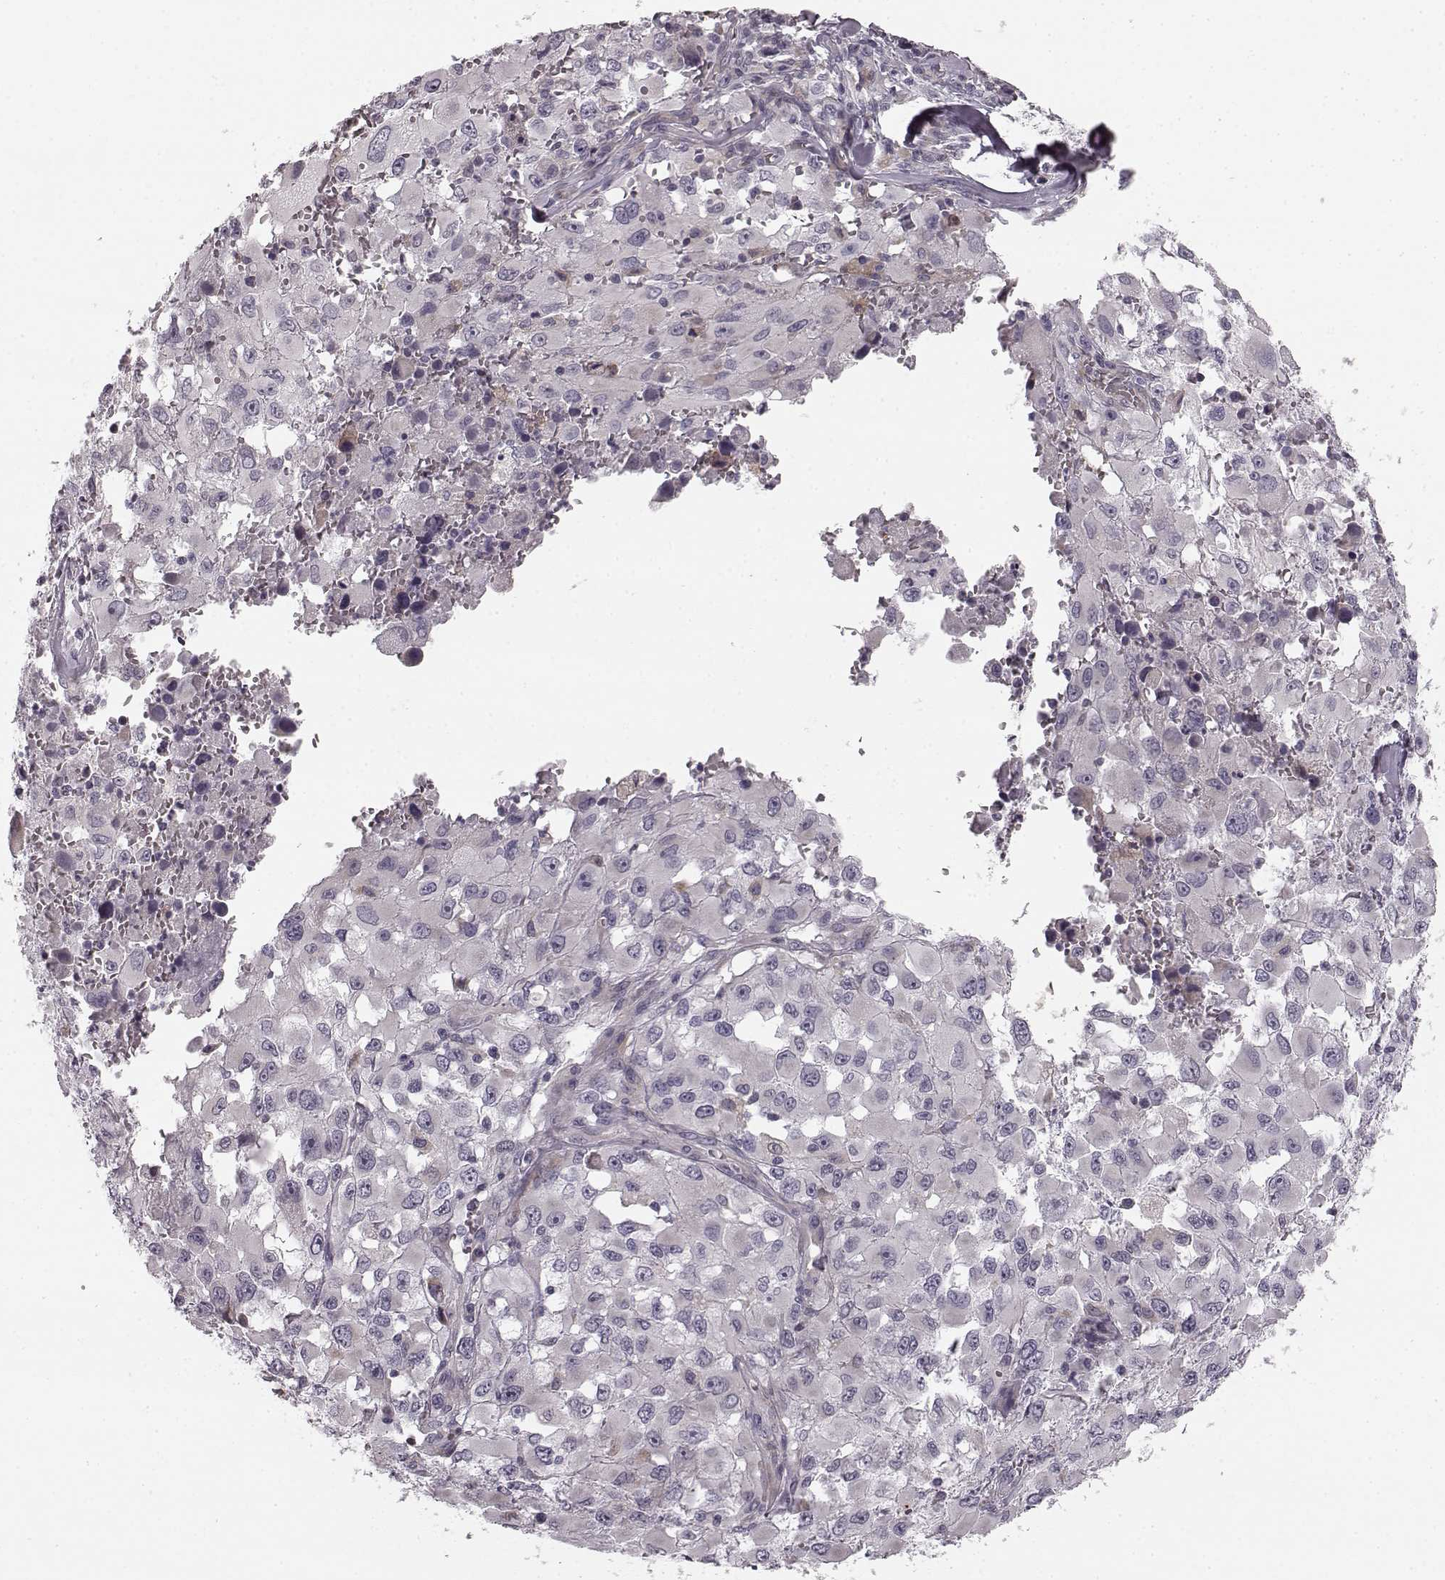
{"staining": {"intensity": "negative", "quantity": "none", "location": "none"}, "tissue": "melanoma", "cell_type": "Tumor cells", "image_type": "cancer", "snomed": [{"axis": "morphology", "description": "Malignant melanoma, Metastatic site"}, {"axis": "topography", "description": "Lymph node"}], "caption": "Tumor cells are negative for protein expression in human malignant melanoma (metastatic site).", "gene": "FAM234B", "patient": {"sex": "male", "age": 50}}